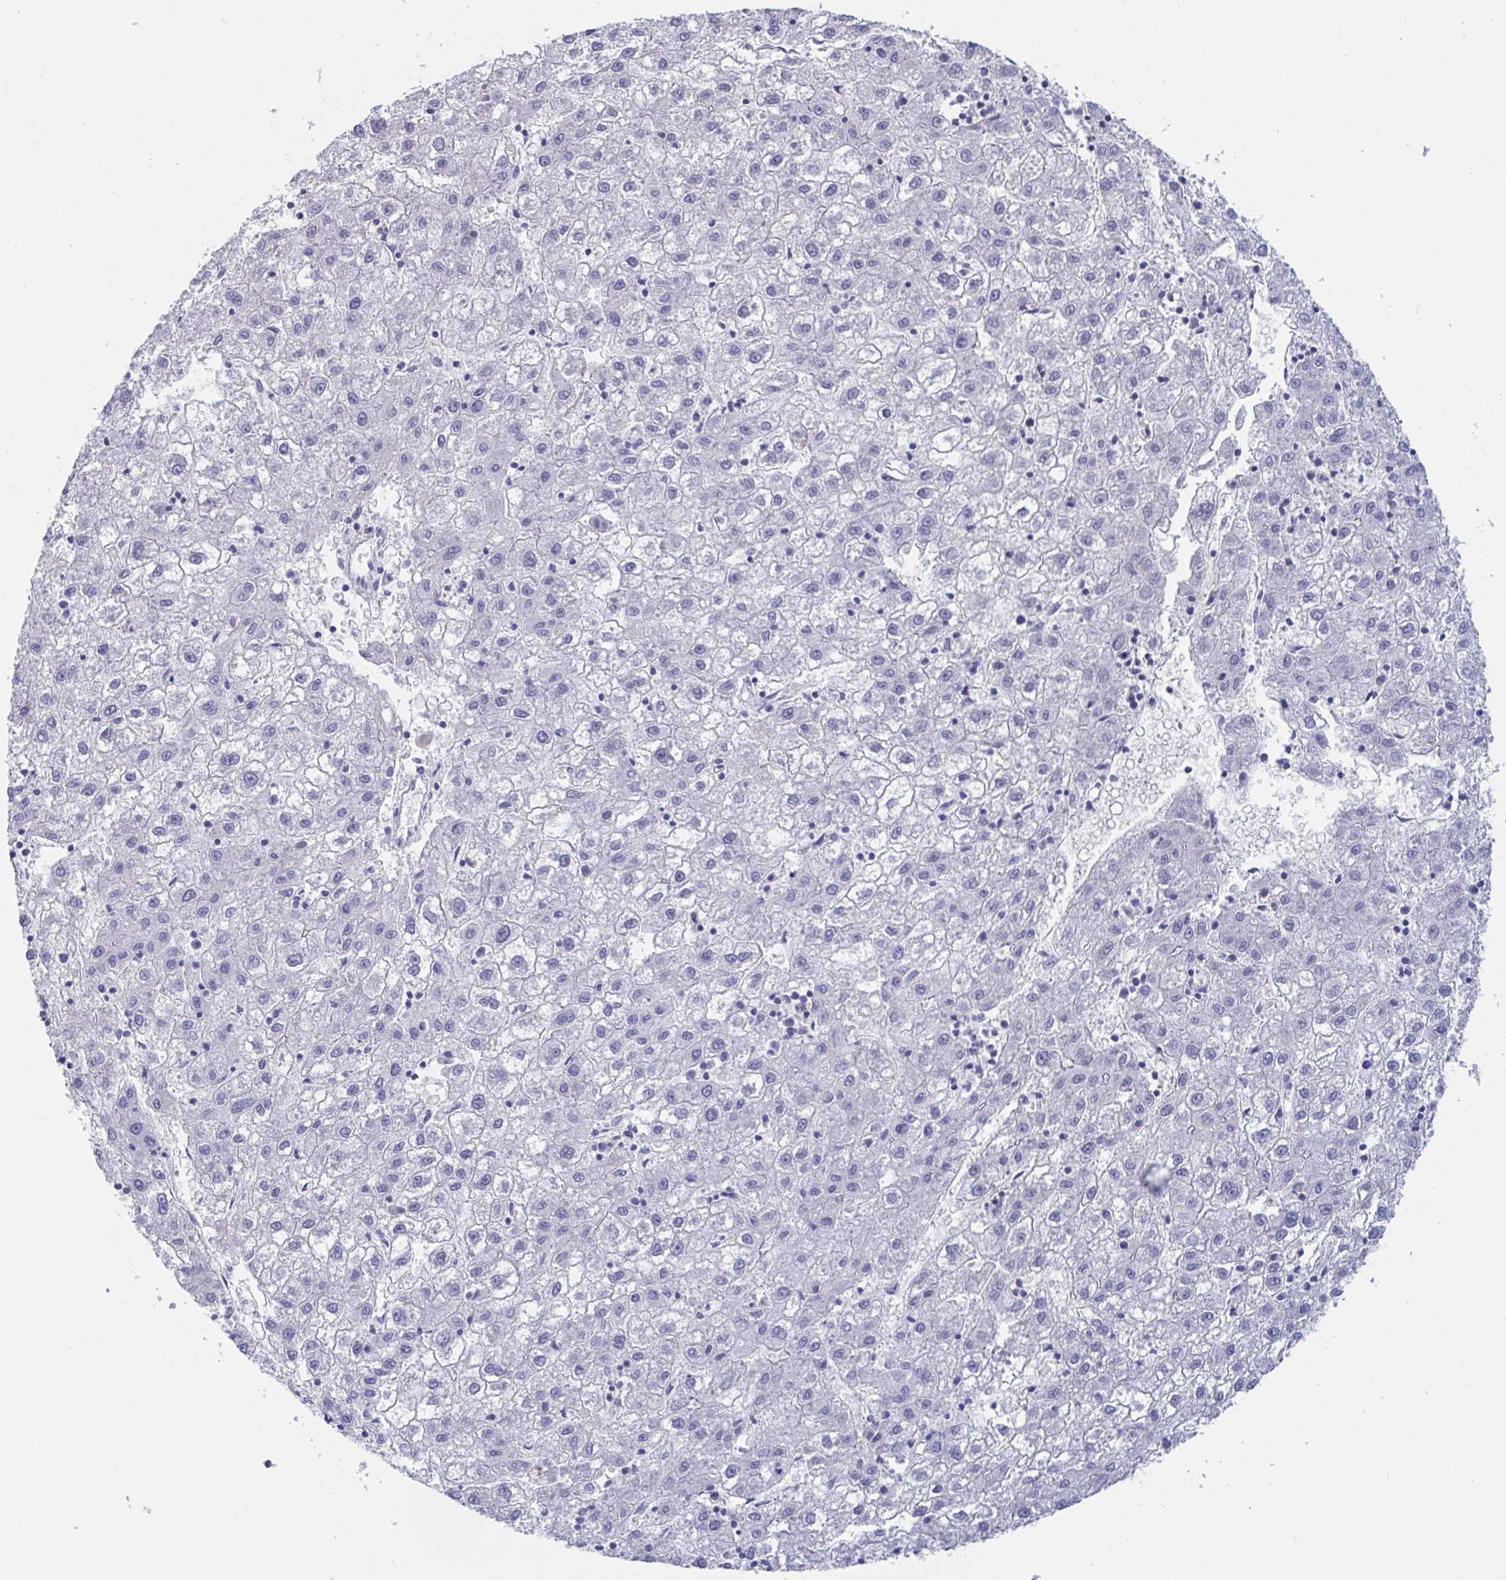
{"staining": {"intensity": "negative", "quantity": "none", "location": "none"}, "tissue": "liver cancer", "cell_type": "Tumor cells", "image_type": "cancer", "snomed": [{"axis": "morphology", "description": "Carcinoma, Hepatocellular, NOS"}, {"axis": "topography", "description": "Liver"}], "caption": "Tumor cells show no significant expression in hepatocellular carcinoma (liver).", "gene": "KCNK5", "patient": {"sex": "male", "age": 72}}